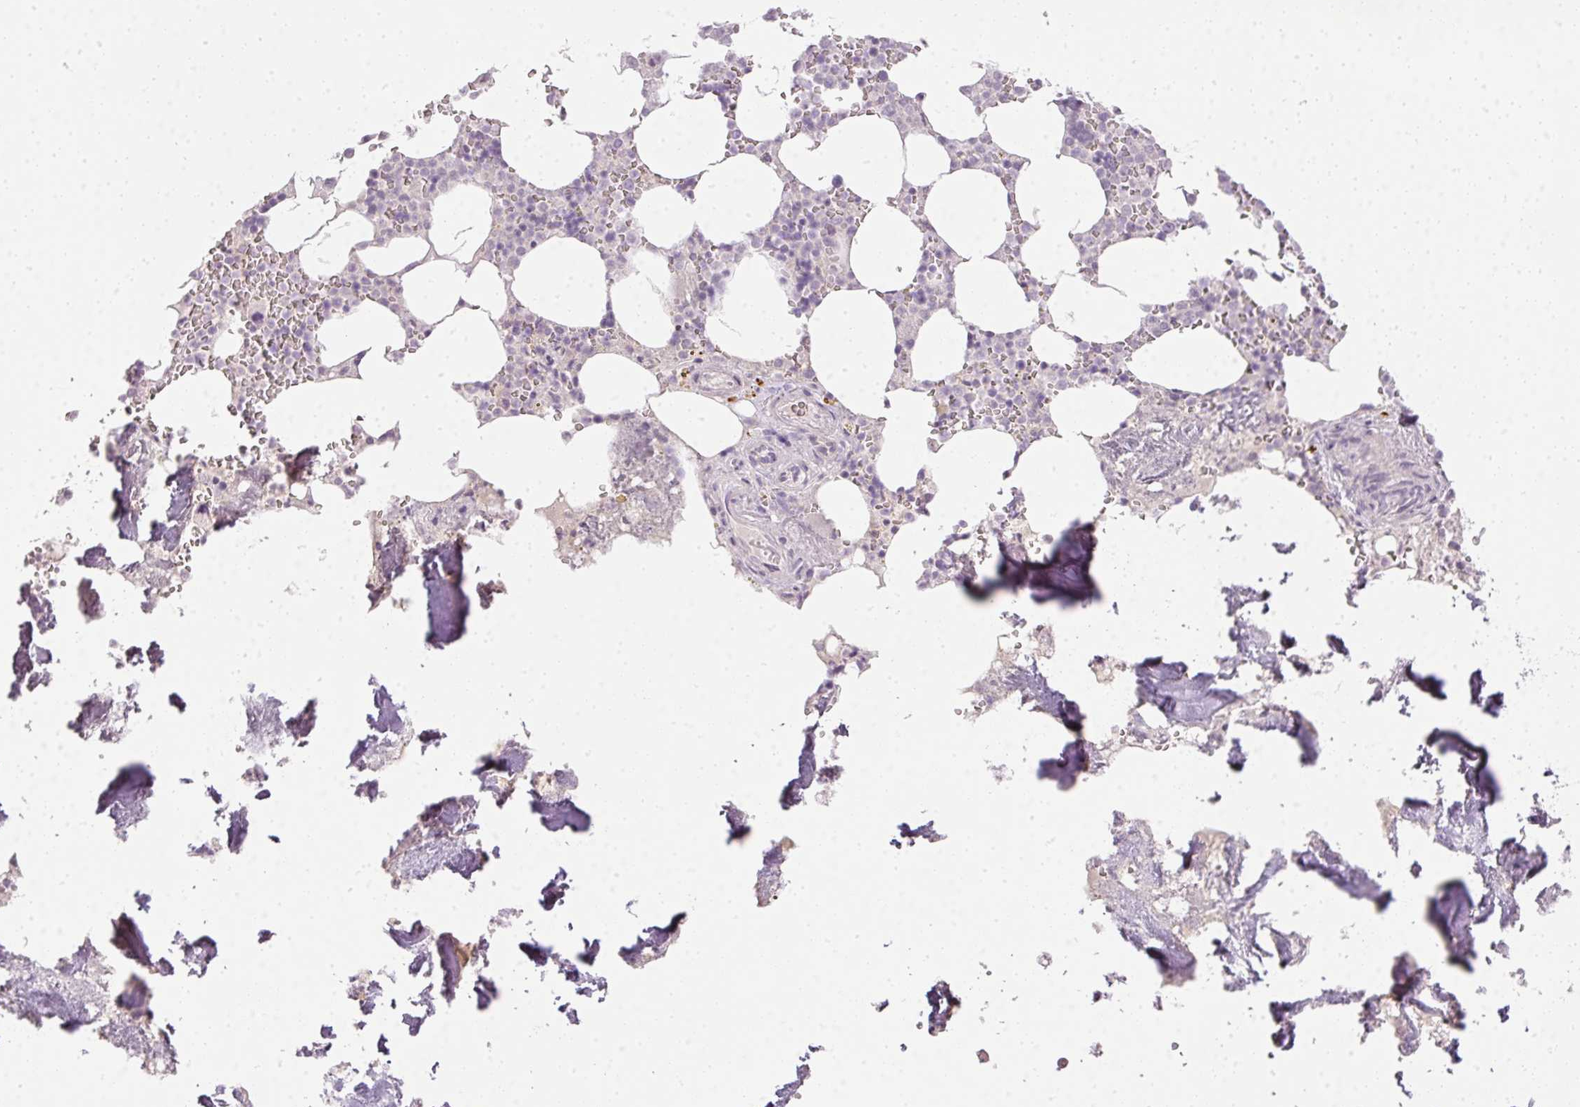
{"staining": {"intensity": "negative", "quantity": "none", "location": "none"}, "tissue": "bone marrow", "cell_type": "Hematopoietic cells", "image_type": "normal", "snomed": [{"axis": "morphology", "description": "Normal tissue, NOS"}, {"axis": "topography", "description": "Bone marrow"}], "caption": "Bone marrow stained for a protein using immunohistochemistry exhibits no positivity hematopoietic cells.", "gene": "RAX2", "patient": {"sex": "male", "age": 64}}